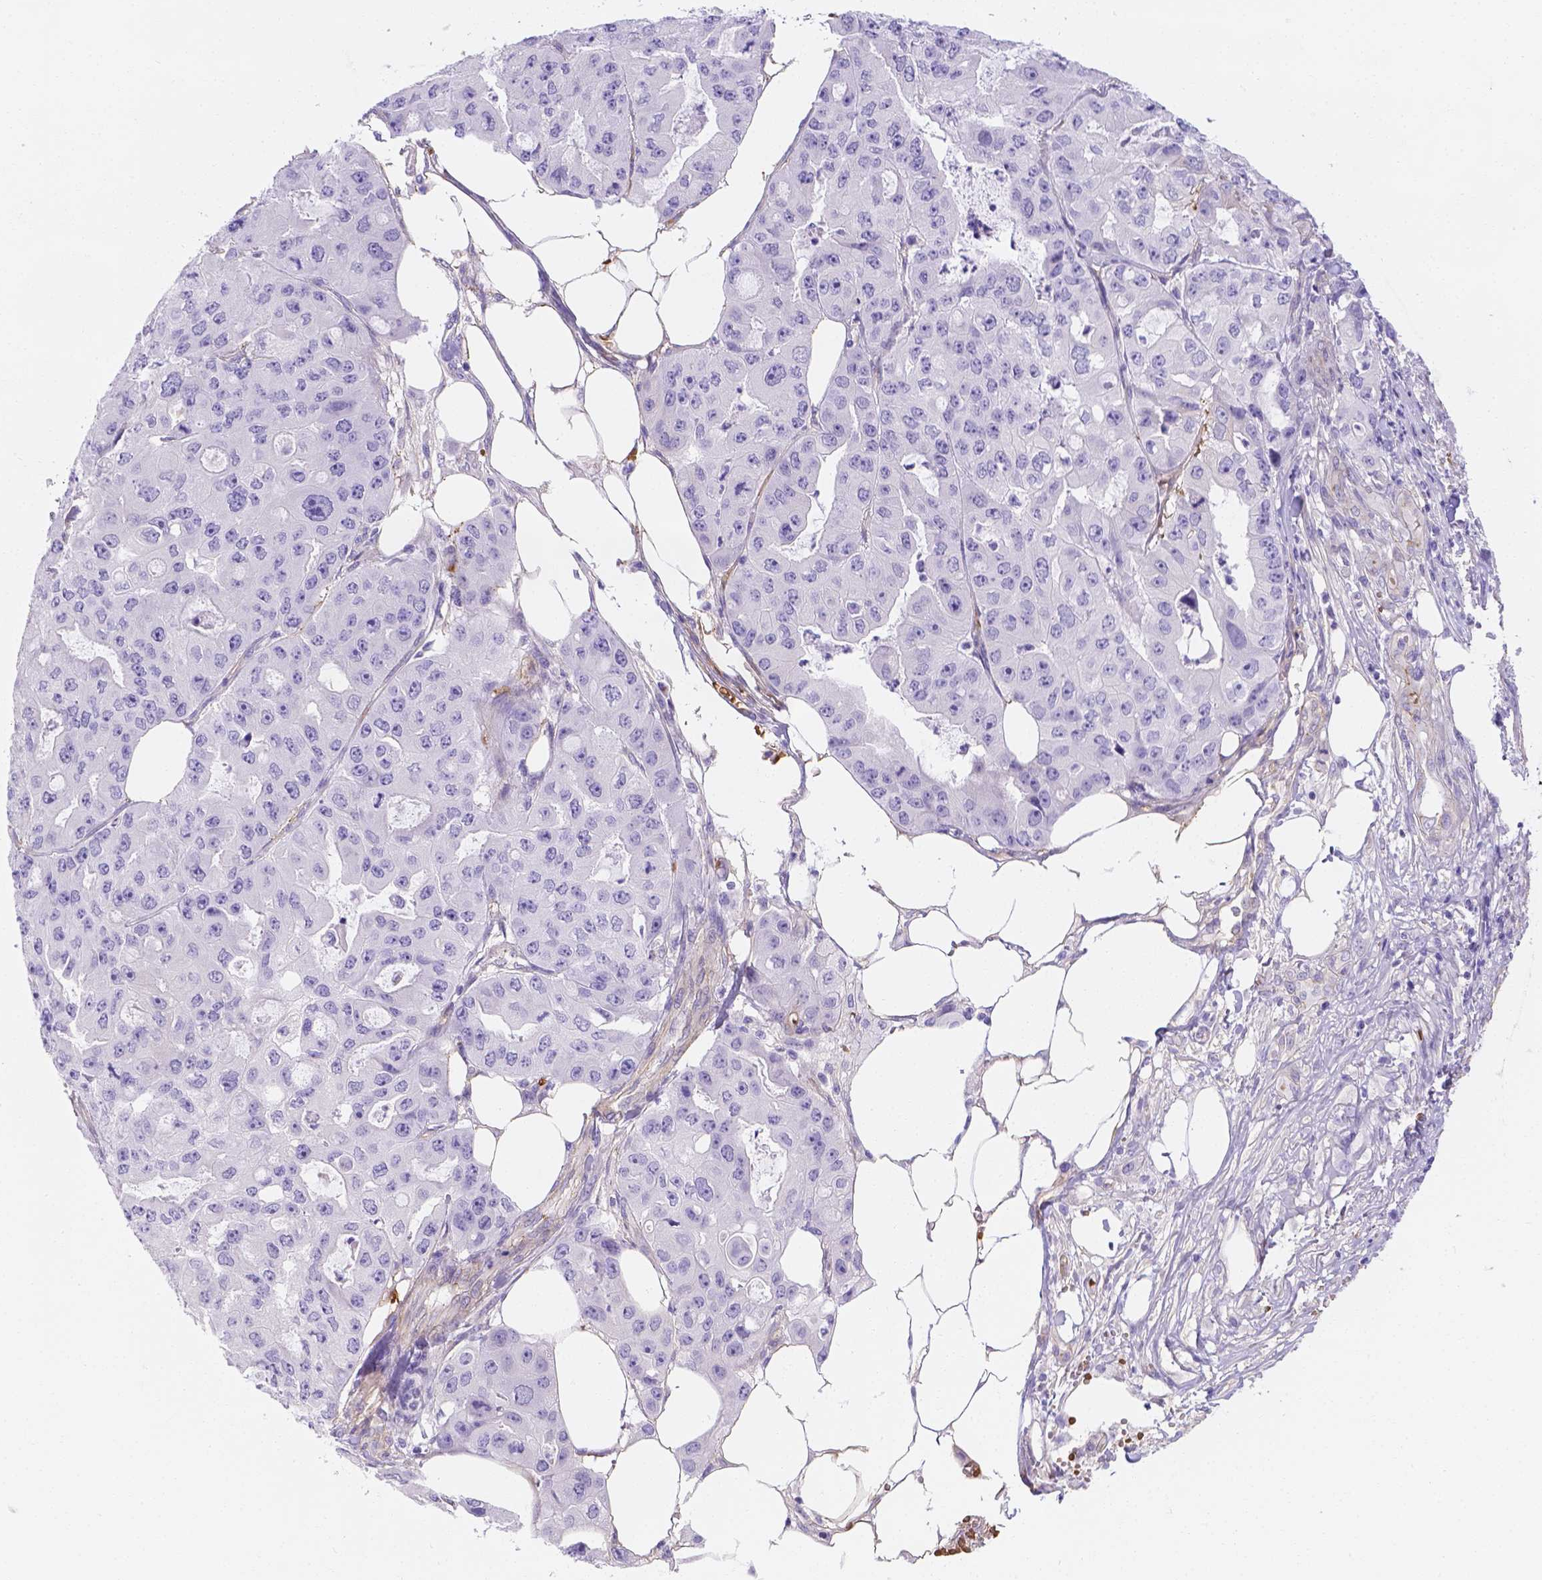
{"staining": {"intensity": "negative", "quantity": "none", "location": "none"}, "tissue": "ovarian cancer", "cell_type": "Tumor cells", "image_type": "cancer", "snomed": [{"axis": "morphology", "description": "Cystadenocarcinoma, serous, NOS"}, {"axis": "topography", "description": "Ovary"}], "caption": "Ovarian cancer stained for a protein using immunohistochemistry demonstrates no staining tumor cells.", "gene": "SLC40A1", "patient": {"sex": "female", "age": 56}}